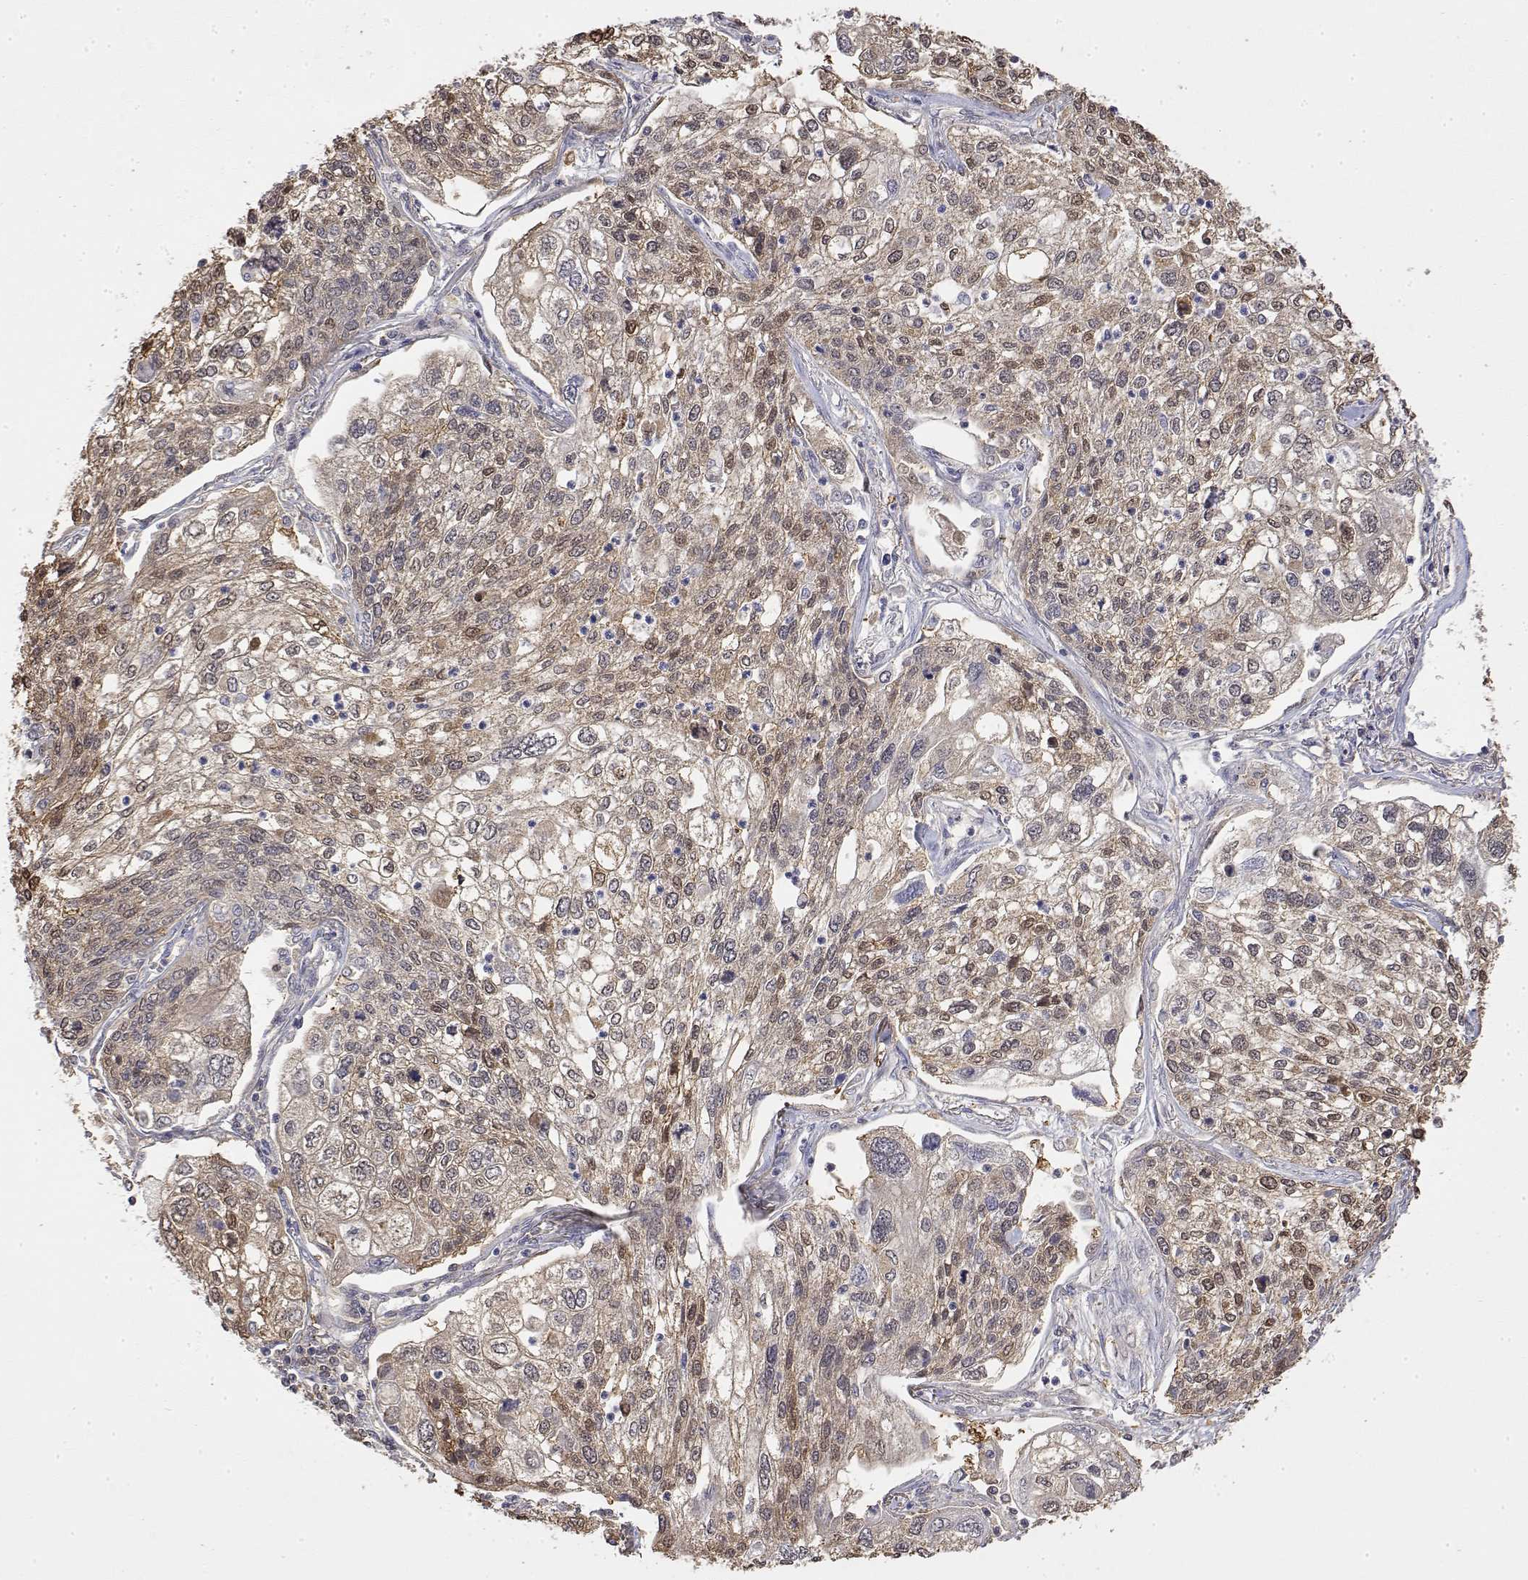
{"staining": {"intensity": "moderate", "quantity": "<25%", "location": "cytoplasmic/membranous,nuclear"}, "tissue": "lung cancer", "cell_type": "Tumor cells", "image_type": "cancer", "snomed": [{"axis": "morphology", "description": "Squamous cell carcinoma, NOS"}, {"axis": "topography", "description": "Lung"}], "caption": "Immunohistochemical staining of lung squamous cell carcinoma shows low levels of moderate cytoplasmic/membranous and nuclear expression in approximately <25% of tumor cells.", "gene": "TPI1", "patient": {"sex": "male", "age": 74}}